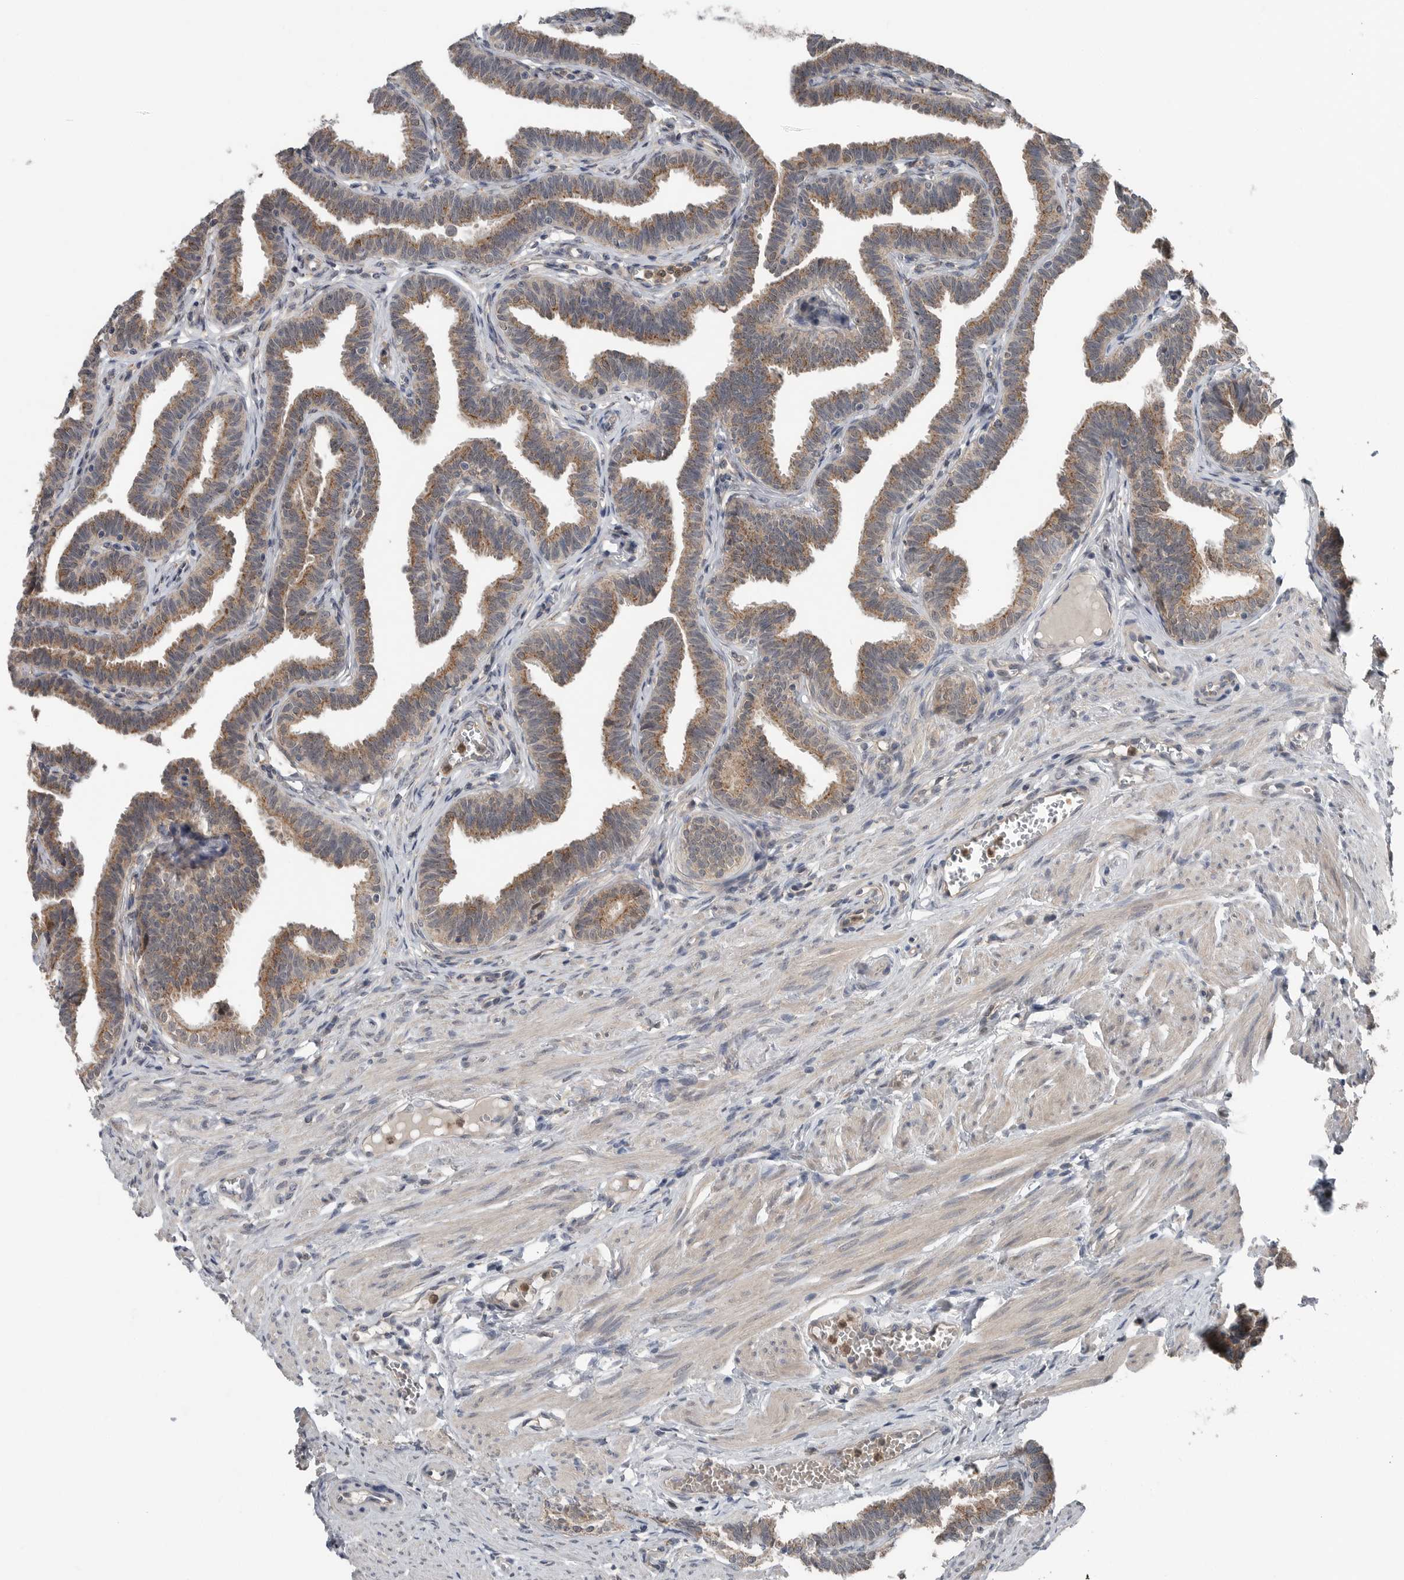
{"staining": {"intensity": "moderate", "quantity": ">75%", "location": "cytoplasmic/membranous"}, "tissue": "fallopian tube", "cell_type": "Glandular cells", "image_type": "normal", "snomed": [{"axis": "morphology", "description": "Normal tissue, NOS"}, {"axis": "topography", "description": "Fallopian tube"}, {"axis": "topography", "description": "Ovary"}], "caption": "Fallopian tube stained with DAB immunohistochemistry (IHC) demonstrates medium levels of moderate cytoplasmic/membranous positivity in approximately >75% of glandular cells.", "gene": "SCP2", "patient": {"sex": "female", "age": 23}}